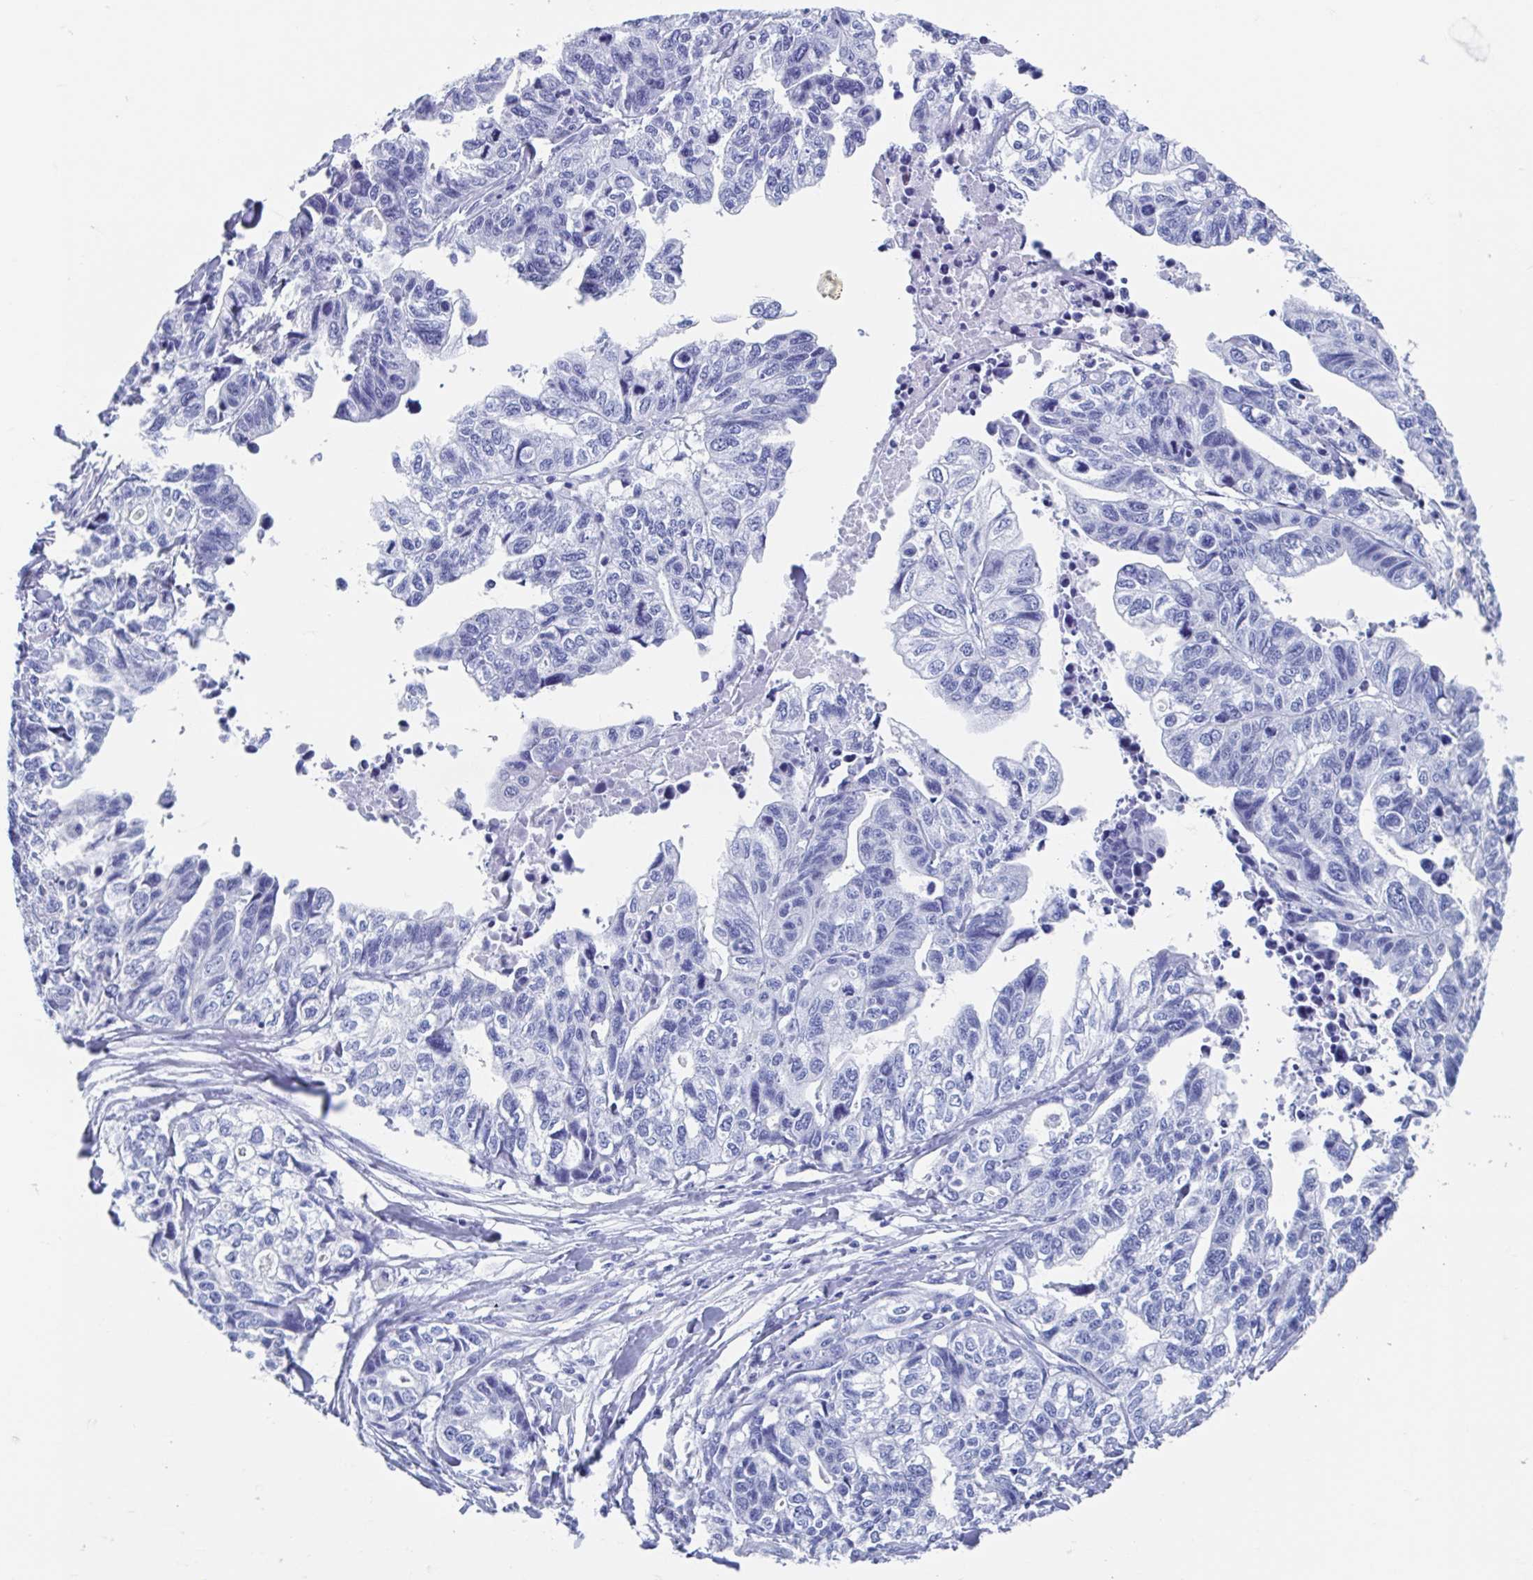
{"staining": {"intensity": "negative", "quantity": "none", "location": "none"}, "tissue": "stomach cancer", "cell_type": "Tumor cells", "image_type": "cancer", "snomed": [{"axis": "morphology", "description": "Adenocarcinoma, NOS"}, {"axis": "topography", "description": "Stomach, upper"}], "caption": "The immunohistochemistry micrograph has no significant expression in tumor cells of stomach adenocarcinoma tissue. (DAB IHC, high magnification).", "gene": "SHCBP1L", "patient": {"sex": "female", "age": 67}}